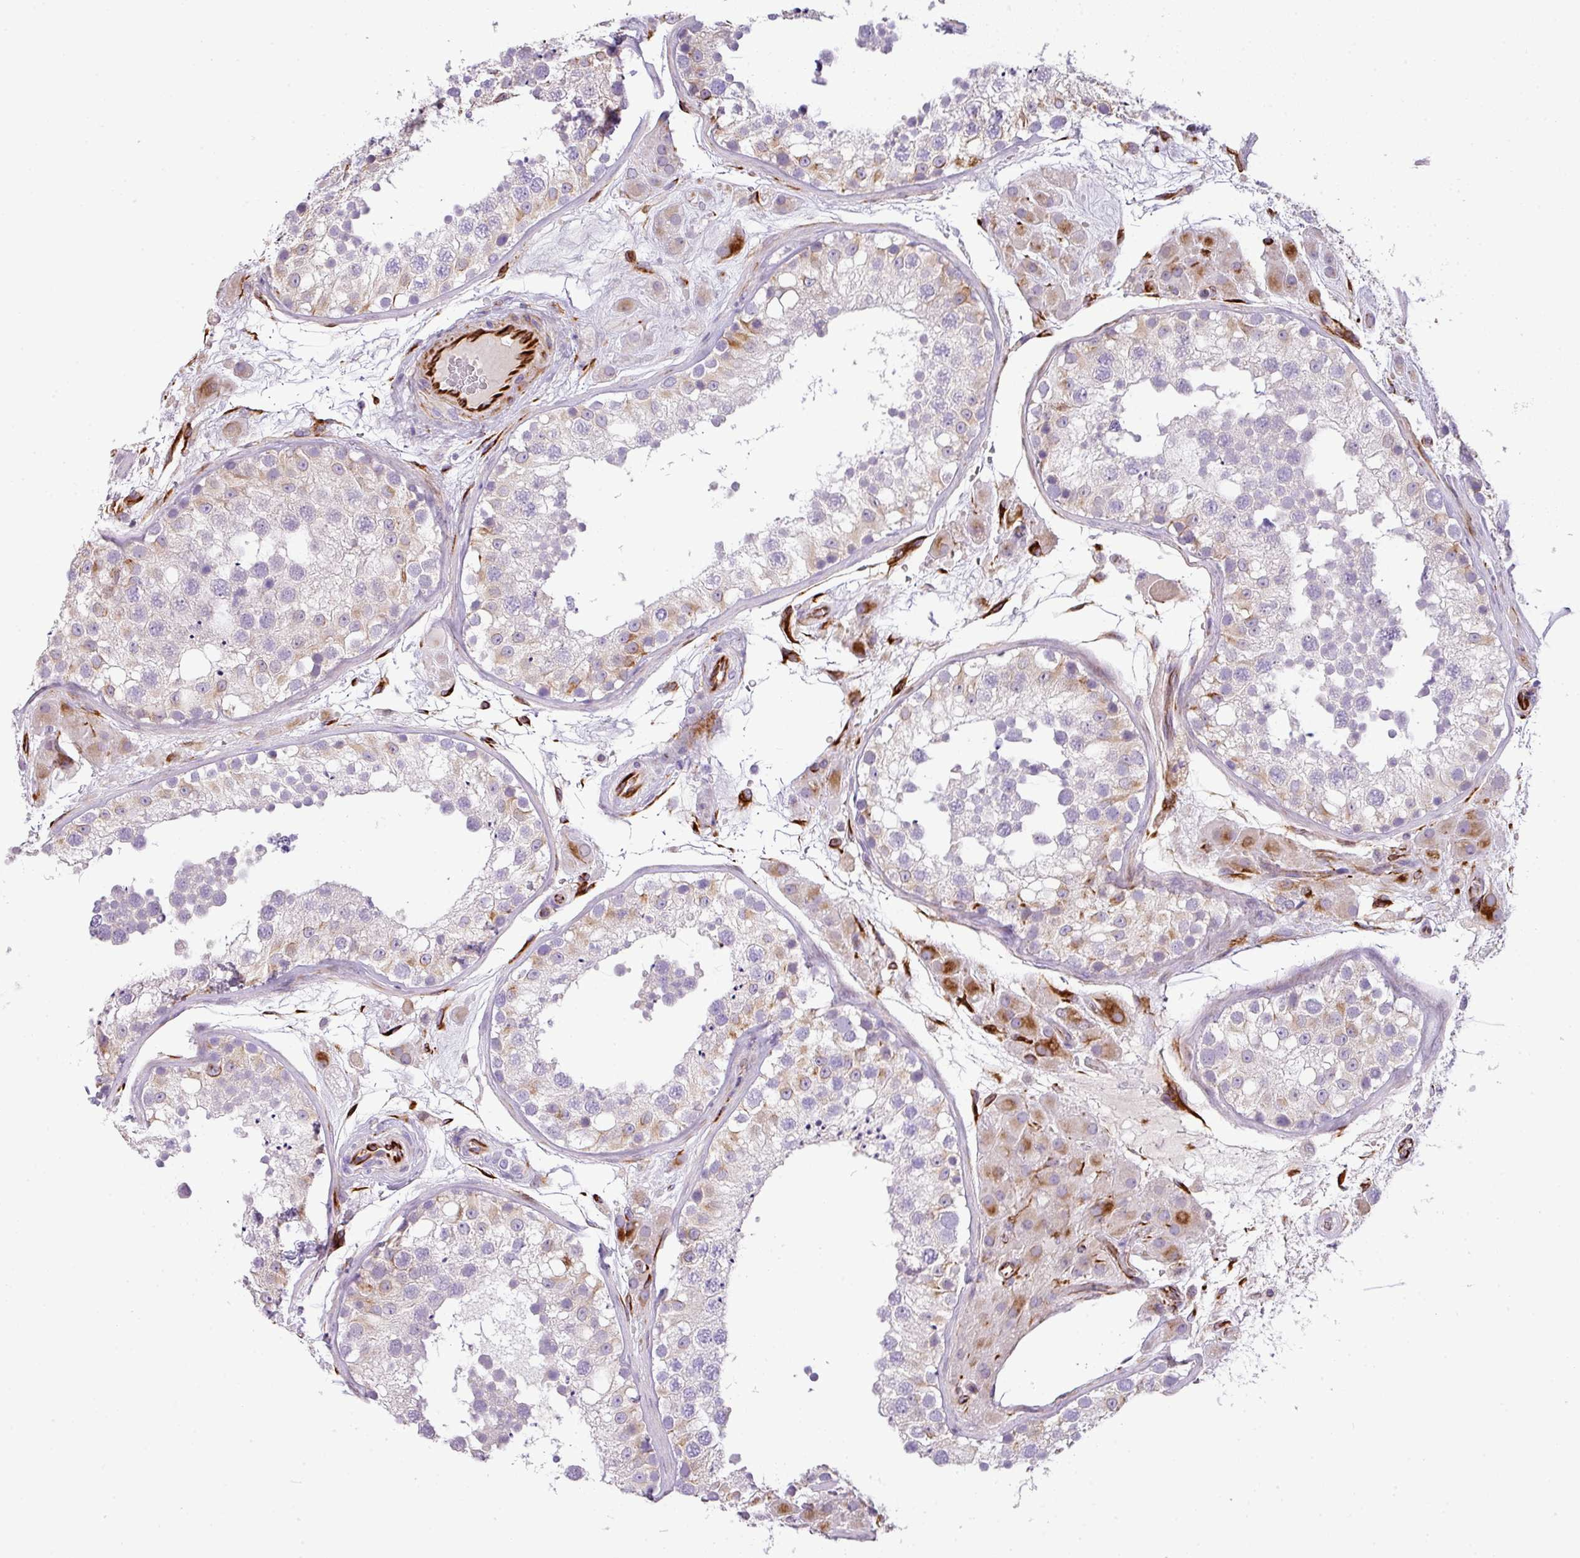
{"staining": {"intensity": "moderate", "quantity": "<25%", "location": "cytoplasmic/membranous"}, "tissue": "testis", "cell_type": "Cells in seminiferous ducts", "image_type": "normal", "snomed": [{"axis": "morphology", "description": "Normal tissue, NOS"}, {"axis": "topography", "description": "Testis"}], "caption": "This histopathology image displays IHC staining of unremarkable testis, with low moderate cytoplasmic/membranous positivity in about <25% of cells in seminiferous ducts.", "gene": "ENSG00000273748", "patient": {"sex": "male", "age": 26}}